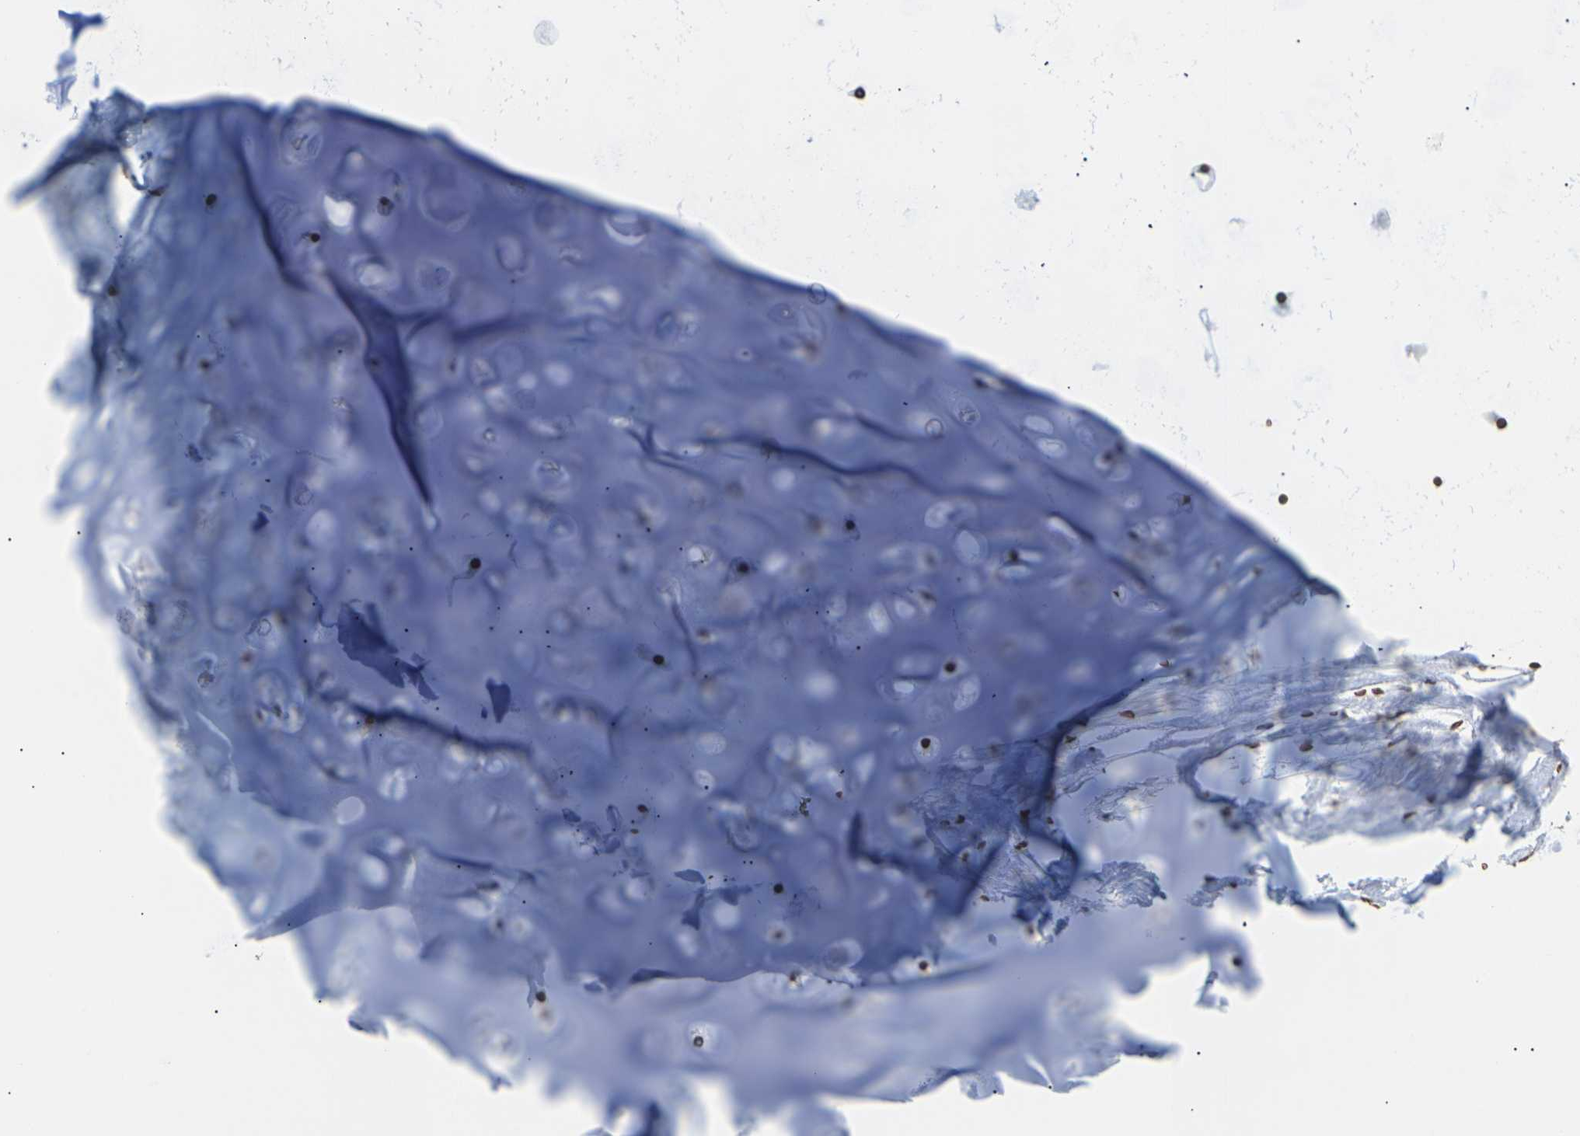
{"staining": {"intensity": "strong", "quantity": "25%-75%", "location": "nuclear"}, "tissue": "soft tissue", "cell_type": "Chondrocytes", "image_type": "normal", "snomed": [{"axis": "morphology", "description": "Normal tissue, NOS"}, {"axis": "topography", "description": "Bronchus"}], "caption": "IHC micrograph of unremarkable soft tissue stained for a protein (brown), which demonstrates high levels of strong nuclear staining in approximately 25%-75% of chondrocytes.", "gene": "ETV5", "patient": {"sex": "female", "age": 73}}